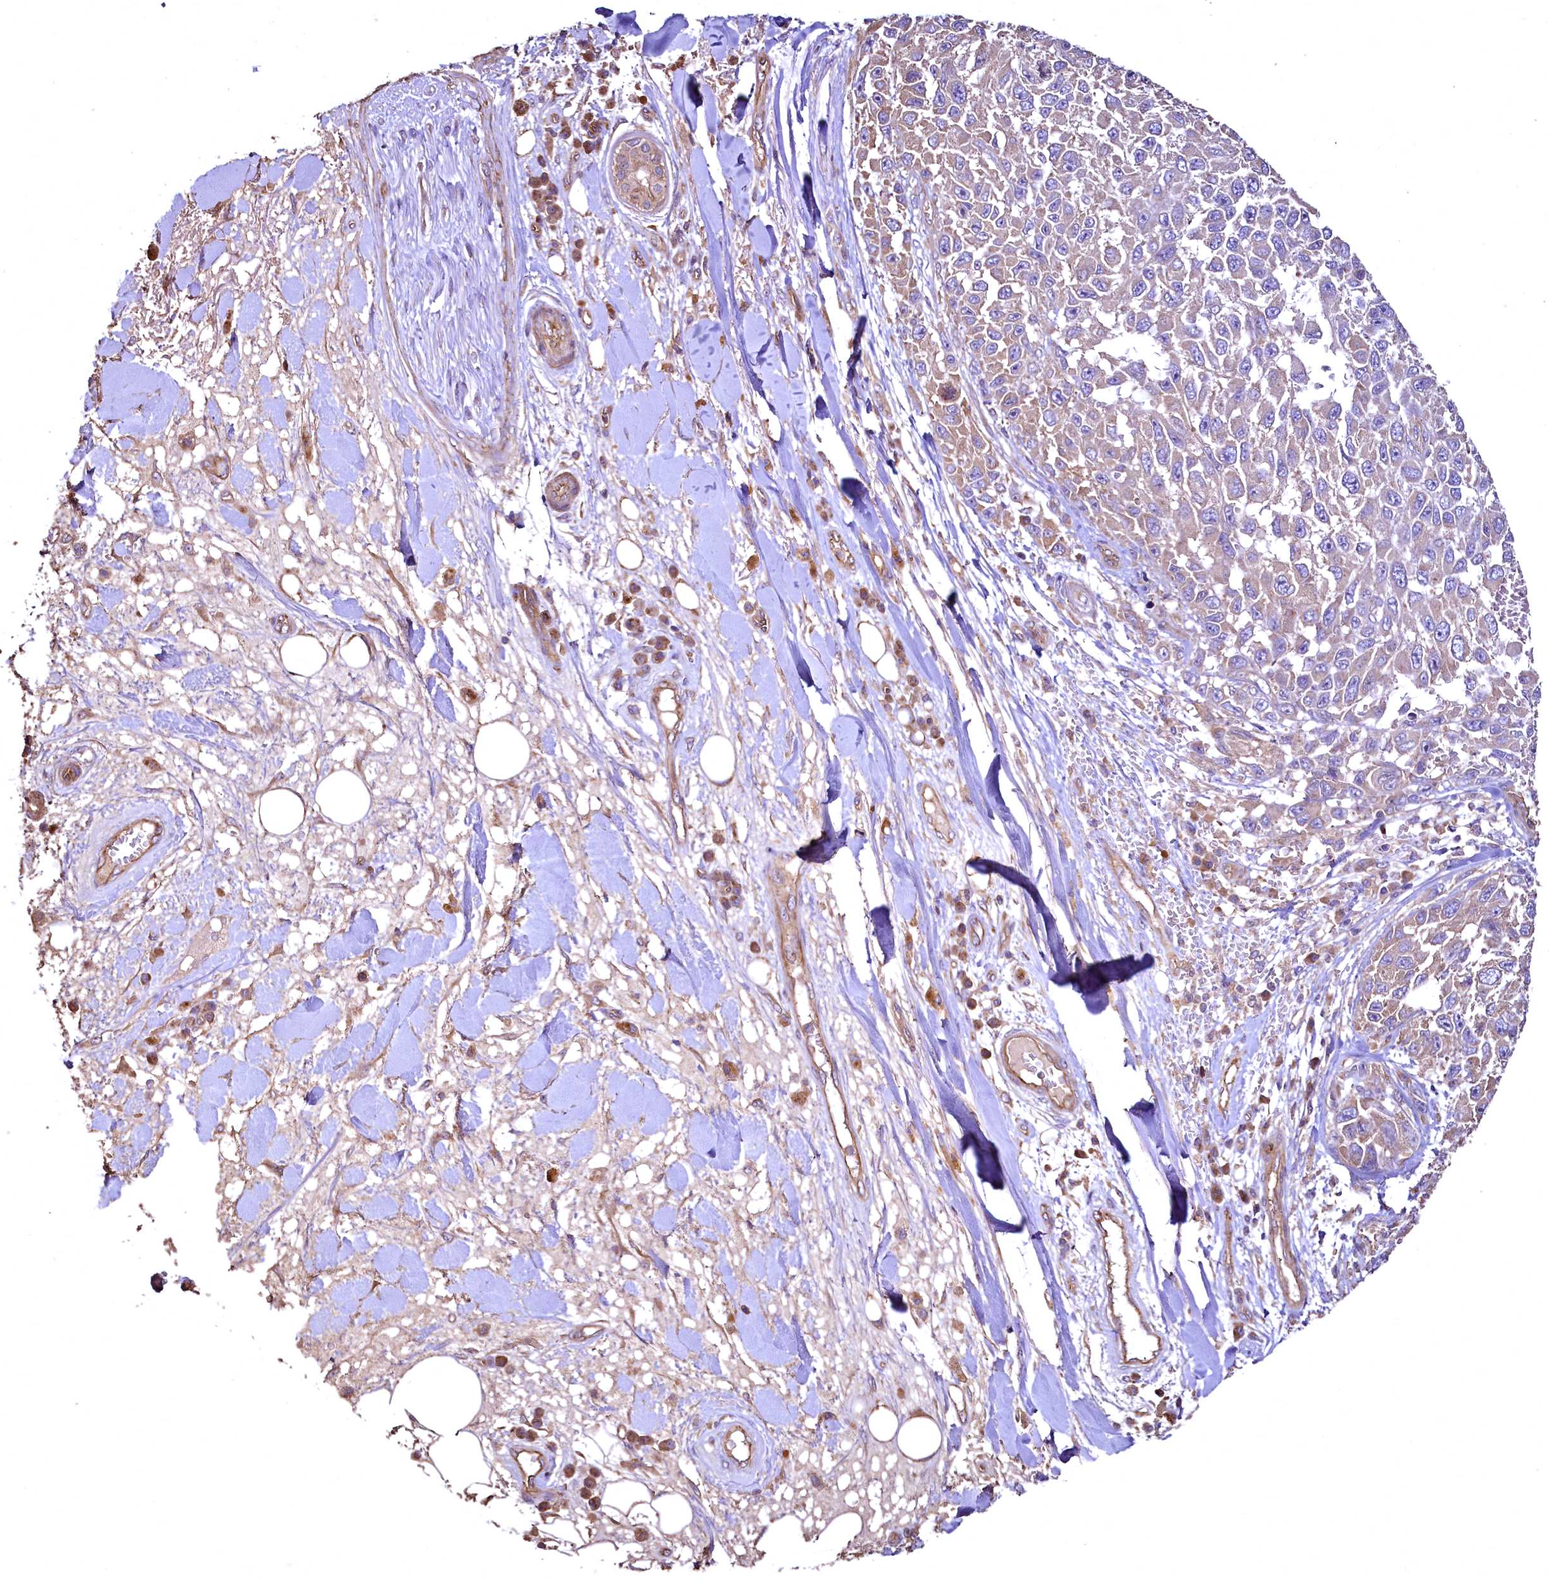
{"staining": {"intensity": "moderate", "quantity": "25%-75%", "location": "cytoplasmic/membranous"}, "tissue": "melanoma", "cell_type": "Tumor cells", "image_type": "cancer", "snomed": [{"axis": "morphology", "description": "Normal tissue, NOS"}, {"axis": "morphology", "description": "Malignant melanoma, NOS"}, {"axis": "topography", "description": "Skin"}], "caption": "Immunohistochemistry (IHC) of malignant melanoma reveals medium levels of moderate cytoplasmic/membranous positivity in about 25%-75% of tumor cells.", "gene": "TBCEL", "patient": {"sex": "female", "age": 96}}